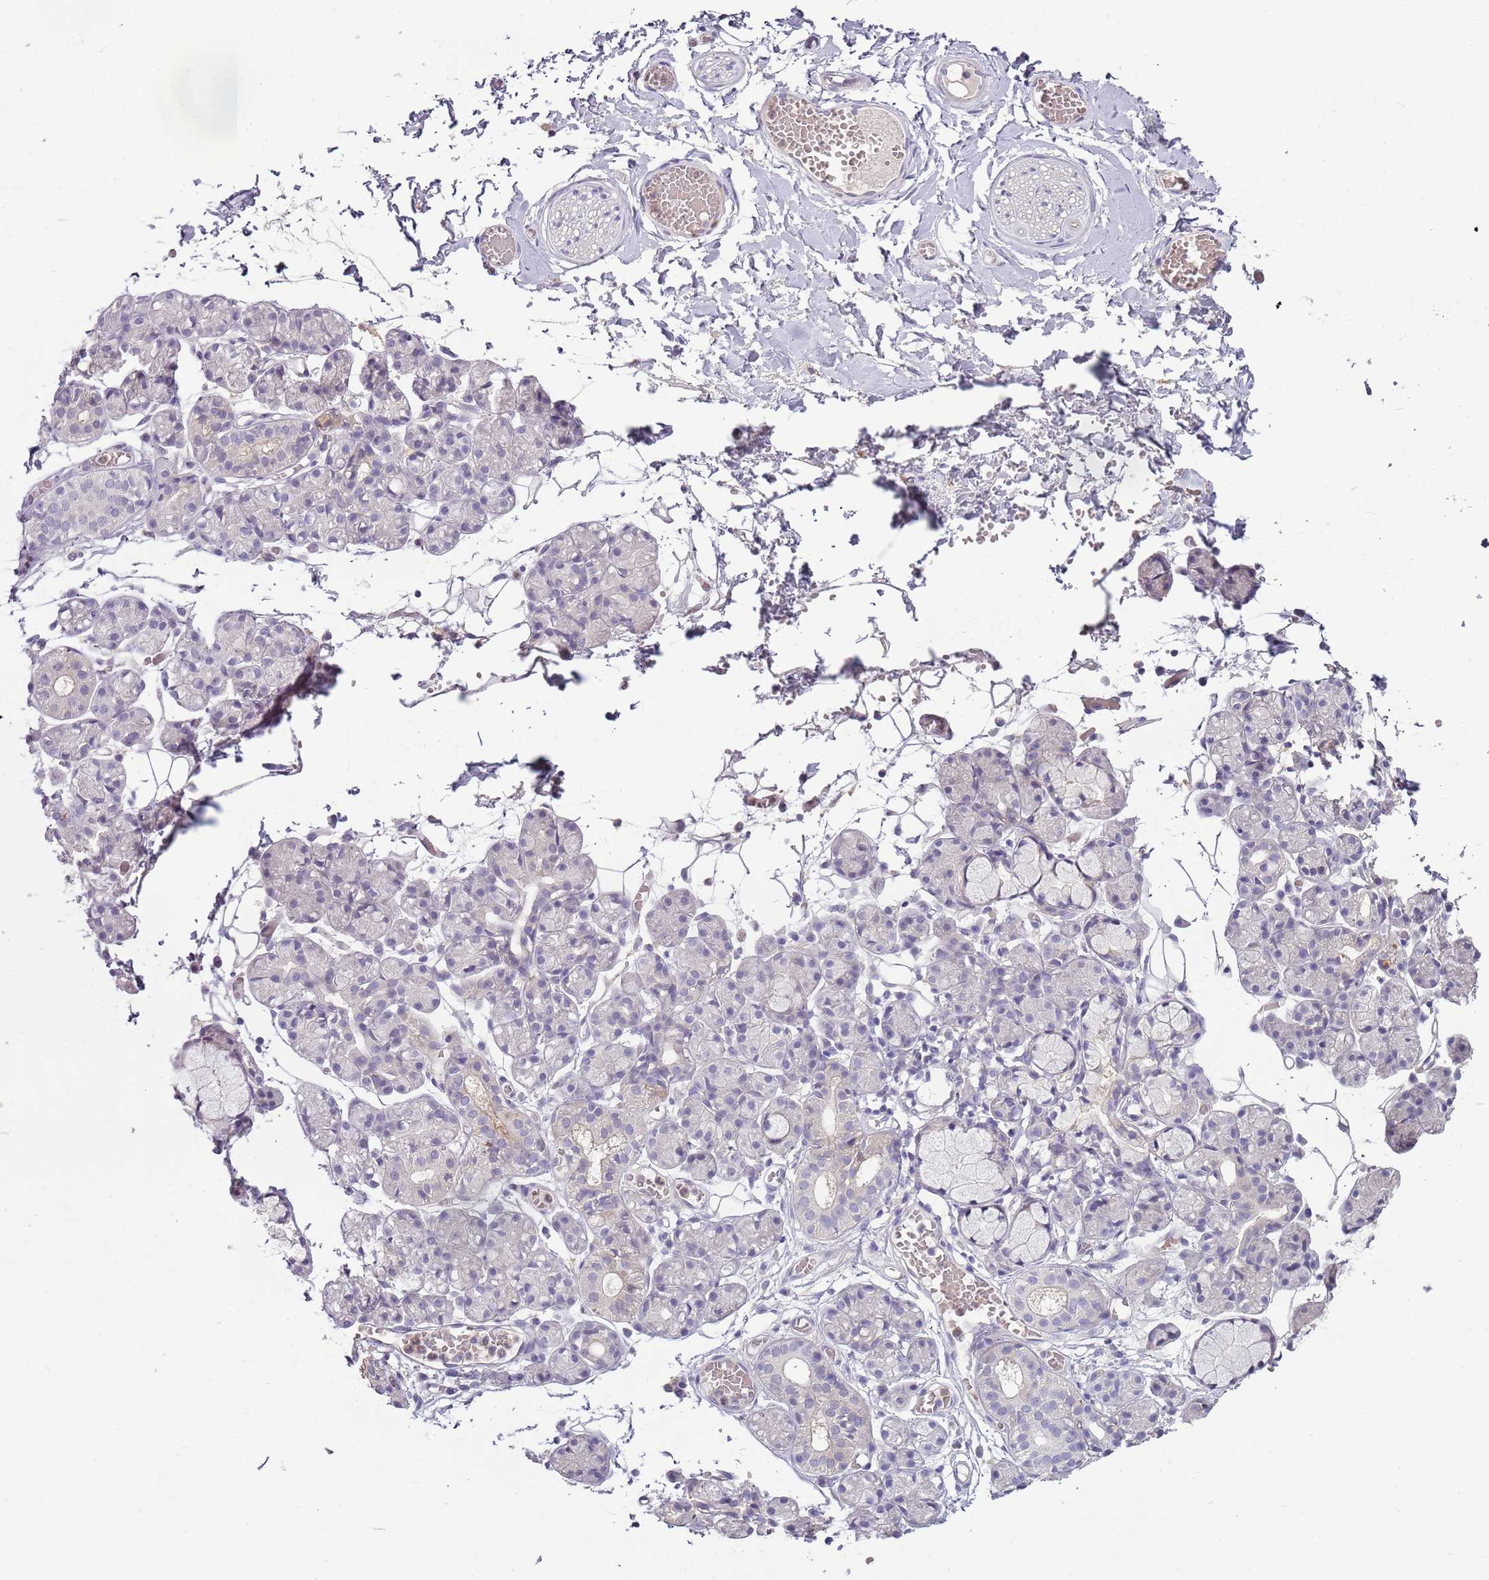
{"staining": {"intensity": "negative", "quantity": "none", "location": "none"}, "tissue": "salivary gland", "cell_type": "Glandular cells", "image_type": "normal", "snomed": [{"axis": "morphology", "description": "Normal tissue, NOS"}, {"axis": "topography", "description": "Salivary gland"}], "caption": "This is an immunohistochemistry (IHC) image of unremarkable salivary gland. There is no expression in glandular cells.", "gene": "ARHGAP5", "patient": {"sex": "male", "age": 63}}